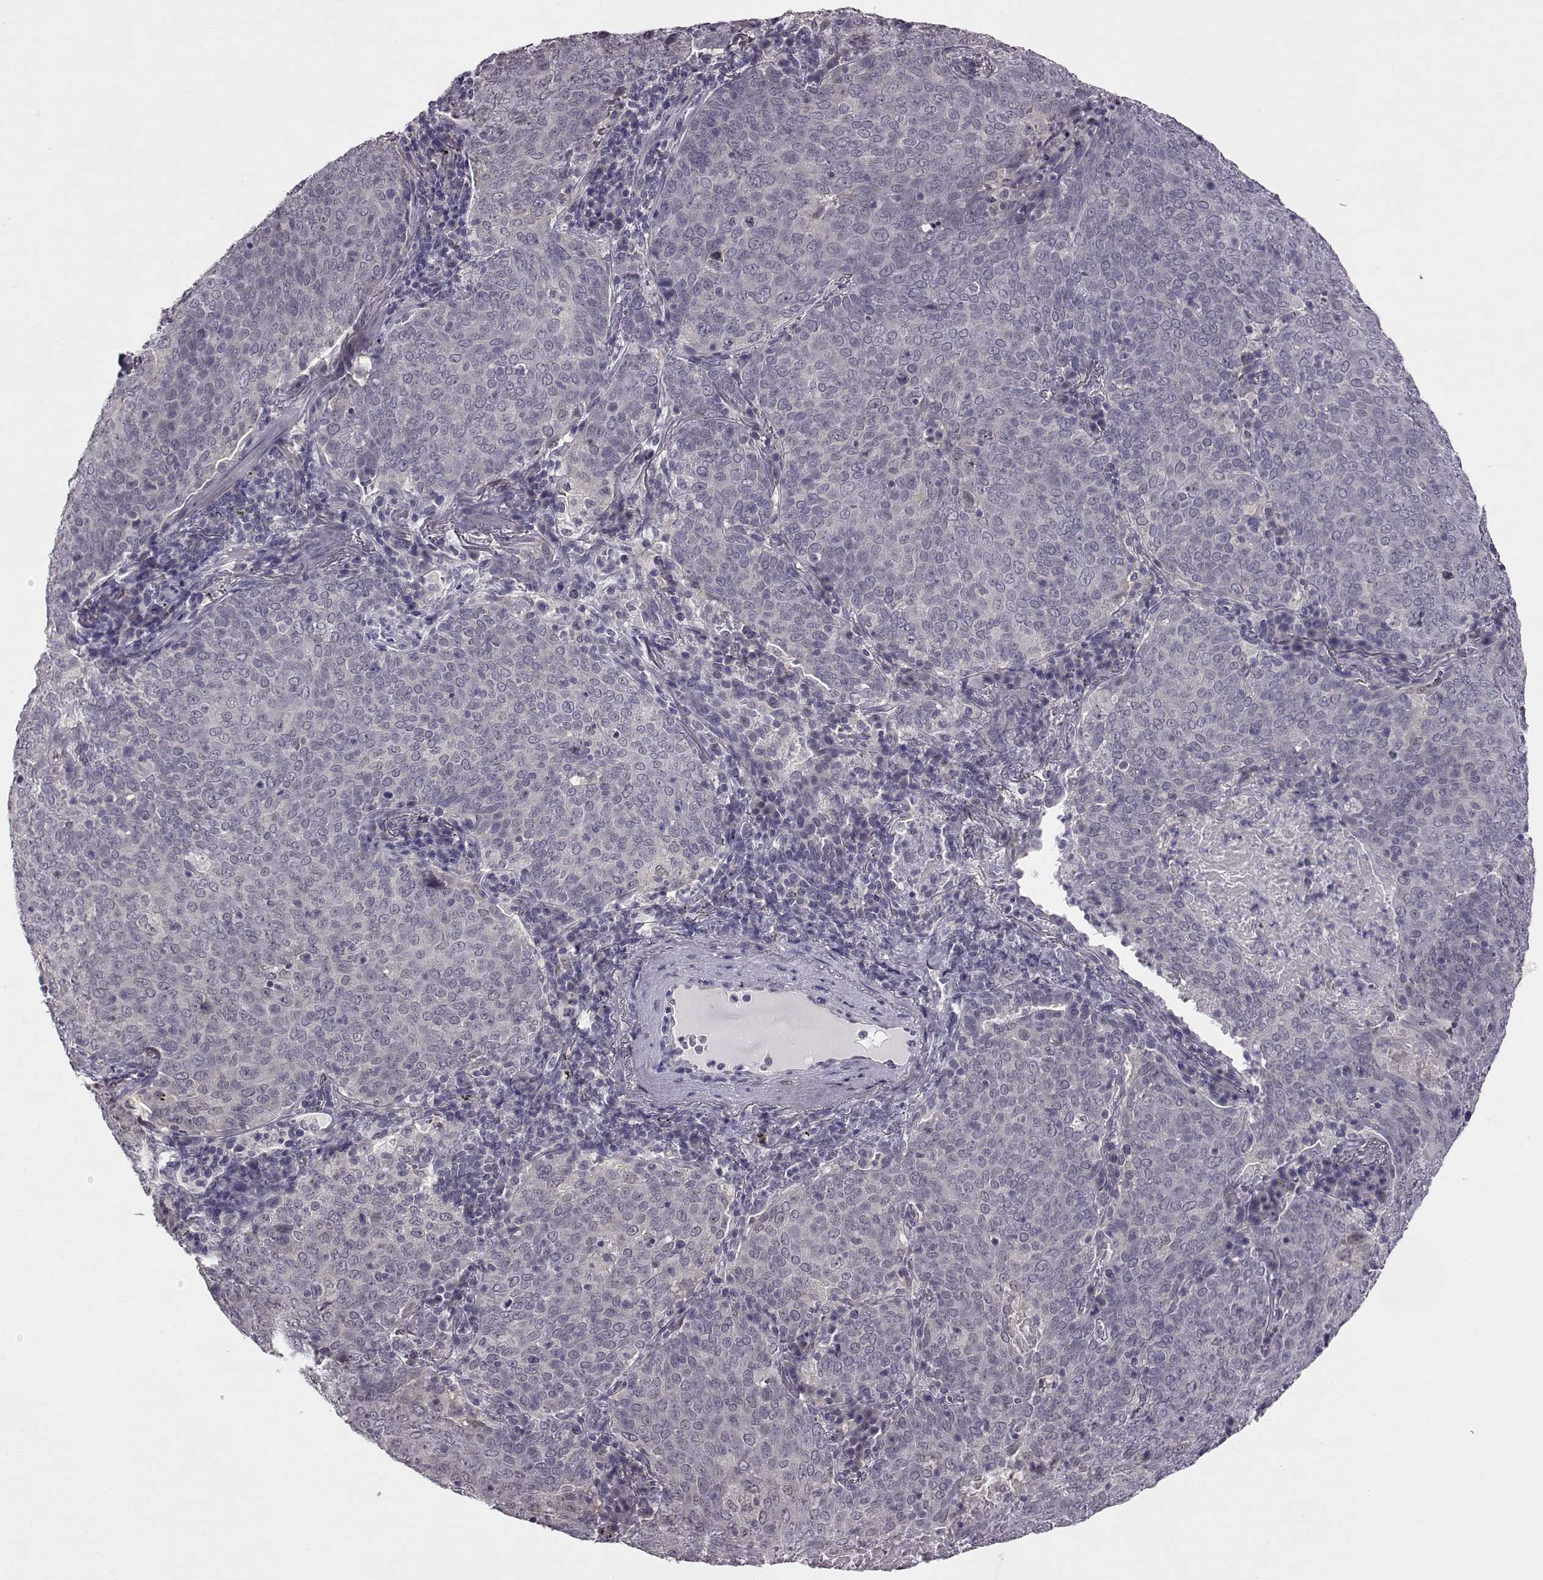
{"staining": {"intensity": "negative", "quantity": "none", "location": "none"}, "tissue": "lung cancer", "cell_type": "Tumor cells", "image_type": "cancer", "snomed": [{"axis": "morphology", "description": "Squamous cell carcinoma, NOS"}, {"axis": "topography", "description": "Lung"}], "caption": "Squamous cell carcinoma (lung) stained for a protein using IHC shows no positivity tumor cells.", "gene": "C10orf62", "patient": {"sex": "male", "age": 82}}